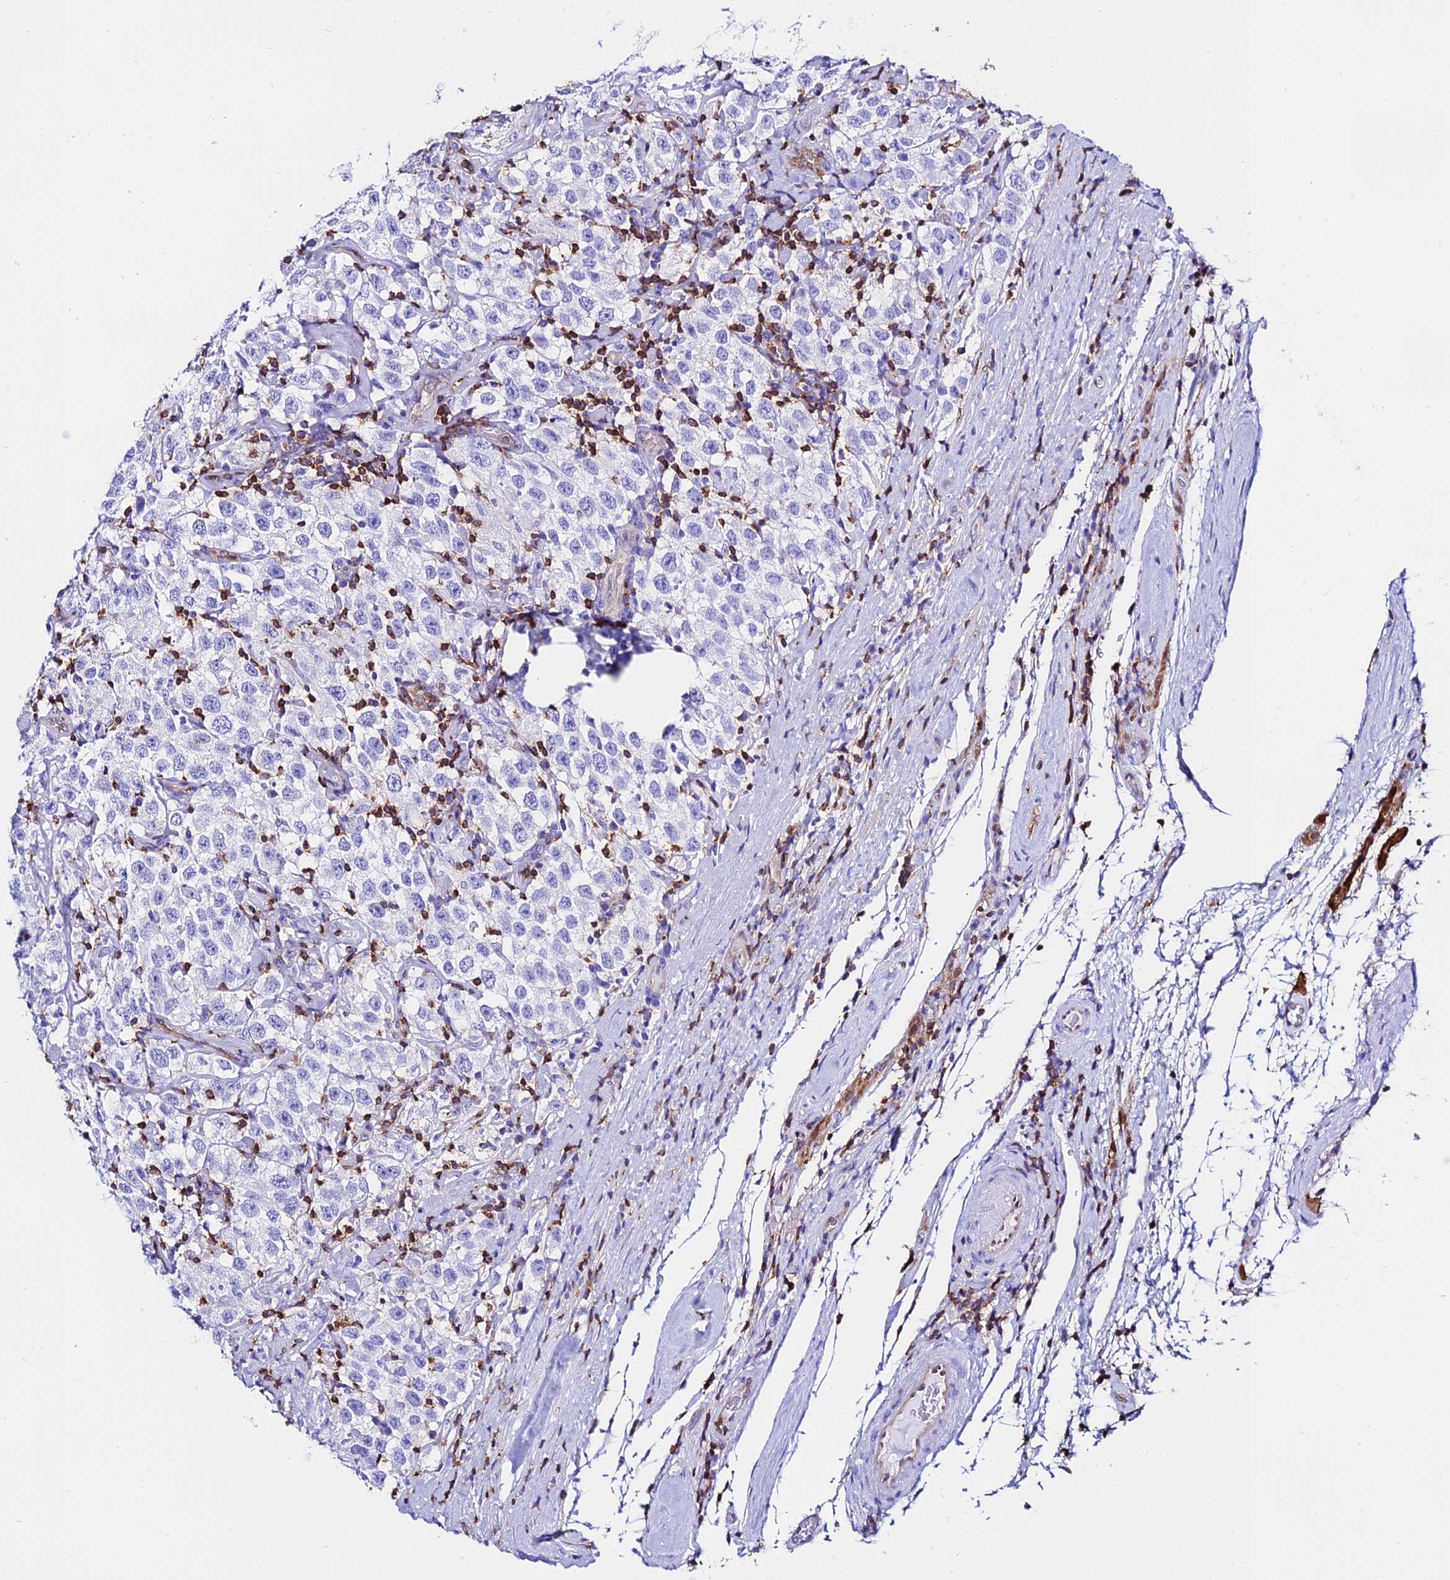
{"staining": {"intensity": "negative", "quantity": "none", "location": "none"}, "tissue": "testis cancer", "cell_type": "Tumor cells", "image_type": "cancer", "snomed": [{"axis": "morphology", "description": "Seminoma, NOS"}, {"axis": "topography", "description": "Testis"}], "caption": "Immunohistochemistry (IHC) histopathology image of neoplastic tissue: seminoma (testis) stained with DAB (3,3'-diaminobenzidine) exhibits no significant protein positivity in tumor cells. (DAB (3,3'-diaminobenzidine) immunohistochemistry (IHC), high magnification).", "gene": "S100A16", "patient": {"sex": "male", "age": 41}}